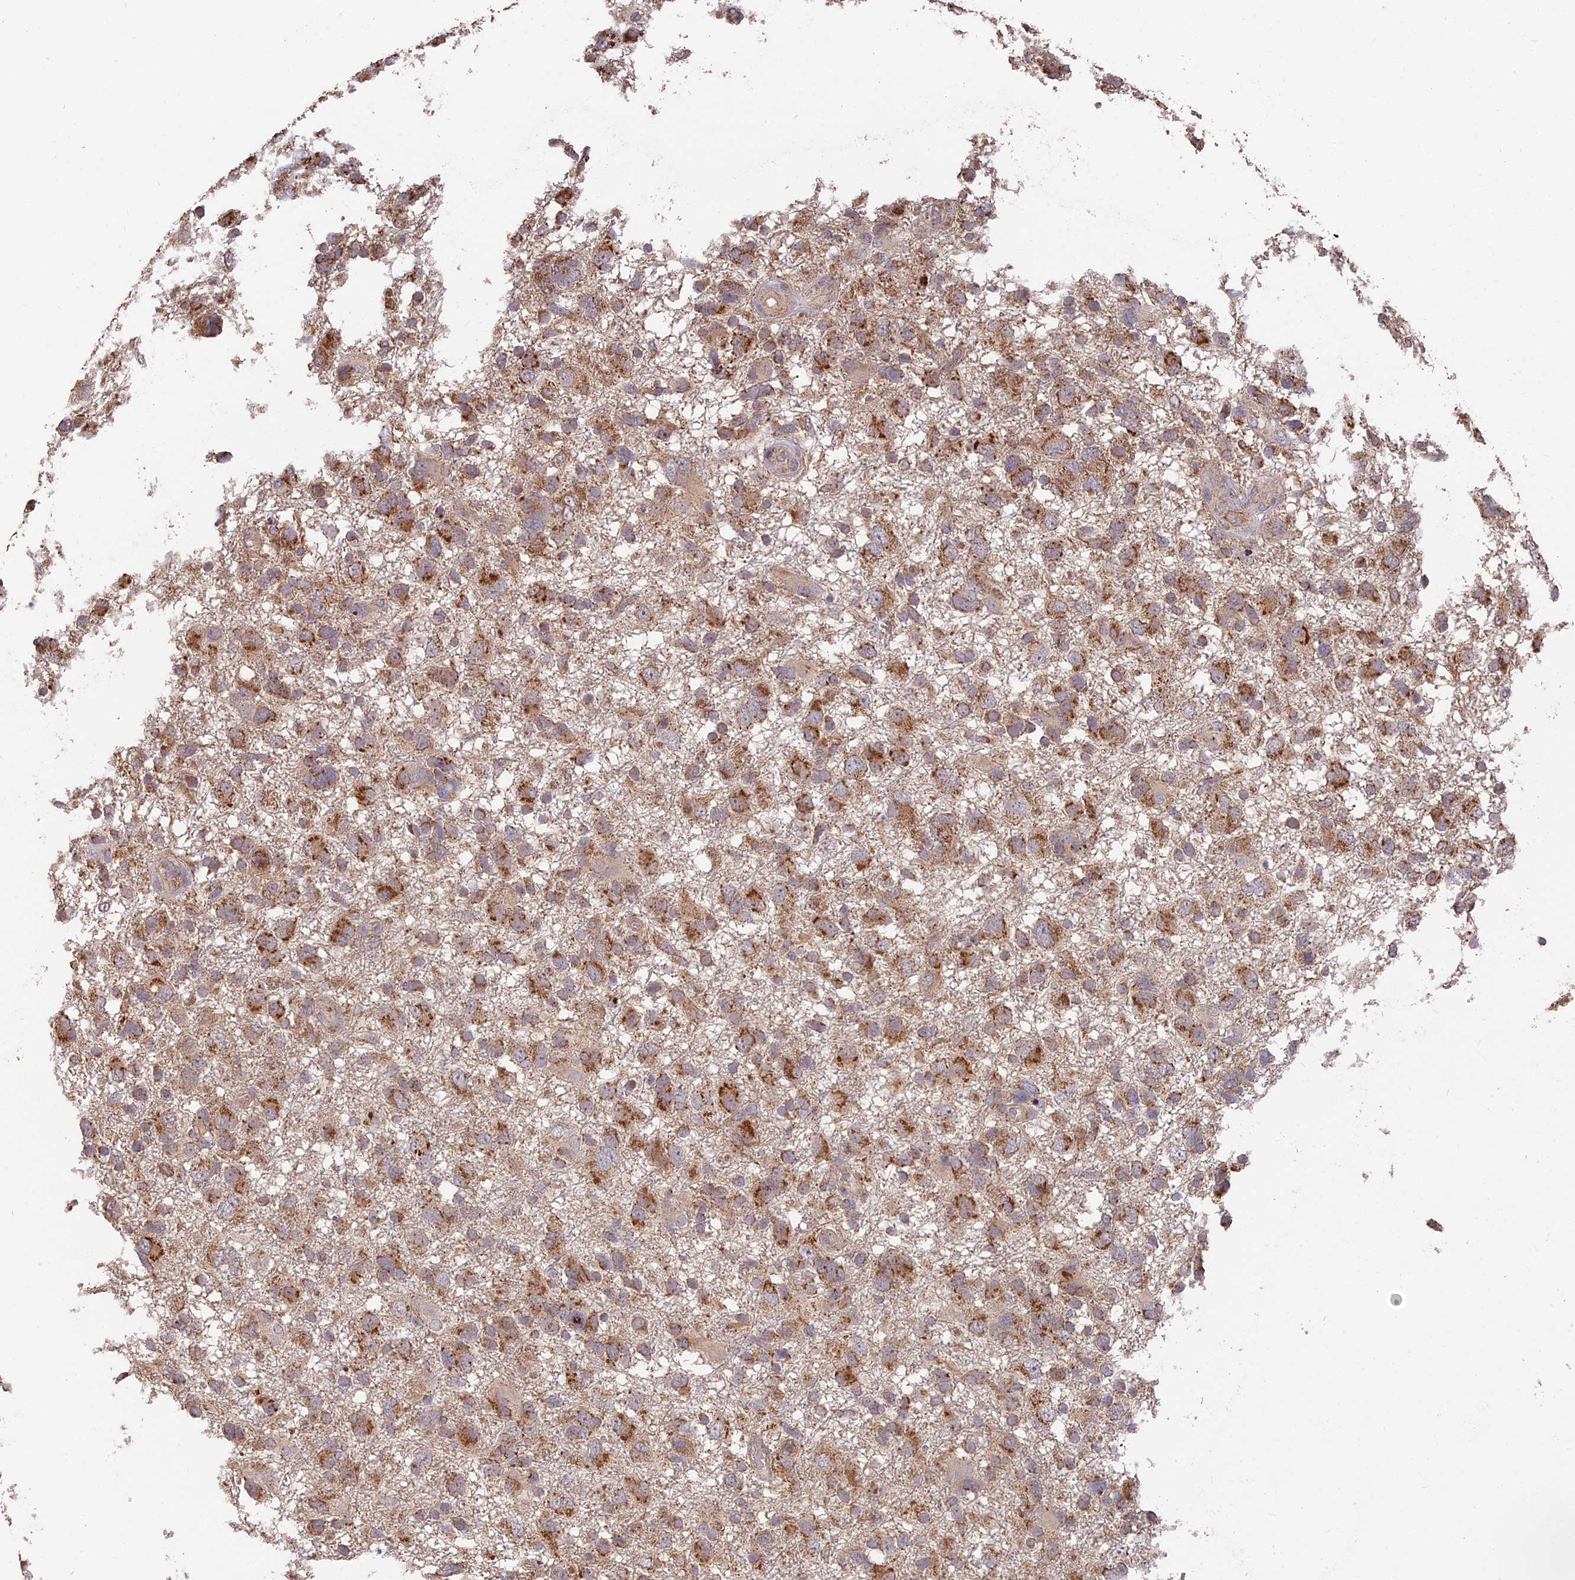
{"staining": {"intensity": "strong", "quantity": "25%-75%", "location": "cytoplasmic/membranous"}, "tissue": "glioma", "cell_type": "Tumor cells", "image_type": "cancer", "snomed": [{"axis": "morphology", "description": "Glioma, malignant, High grade"}, {"axis": "topography", "description": "Brain"}], "caption": "Immunohistochemical staining of human high-grade glioma (malignant) displays strong cytoplasmic/membranous protein expression in about 25%-75% of tumor cells.", "gene": "IFT22", "patient": {"sex": "male", "age": 61}}